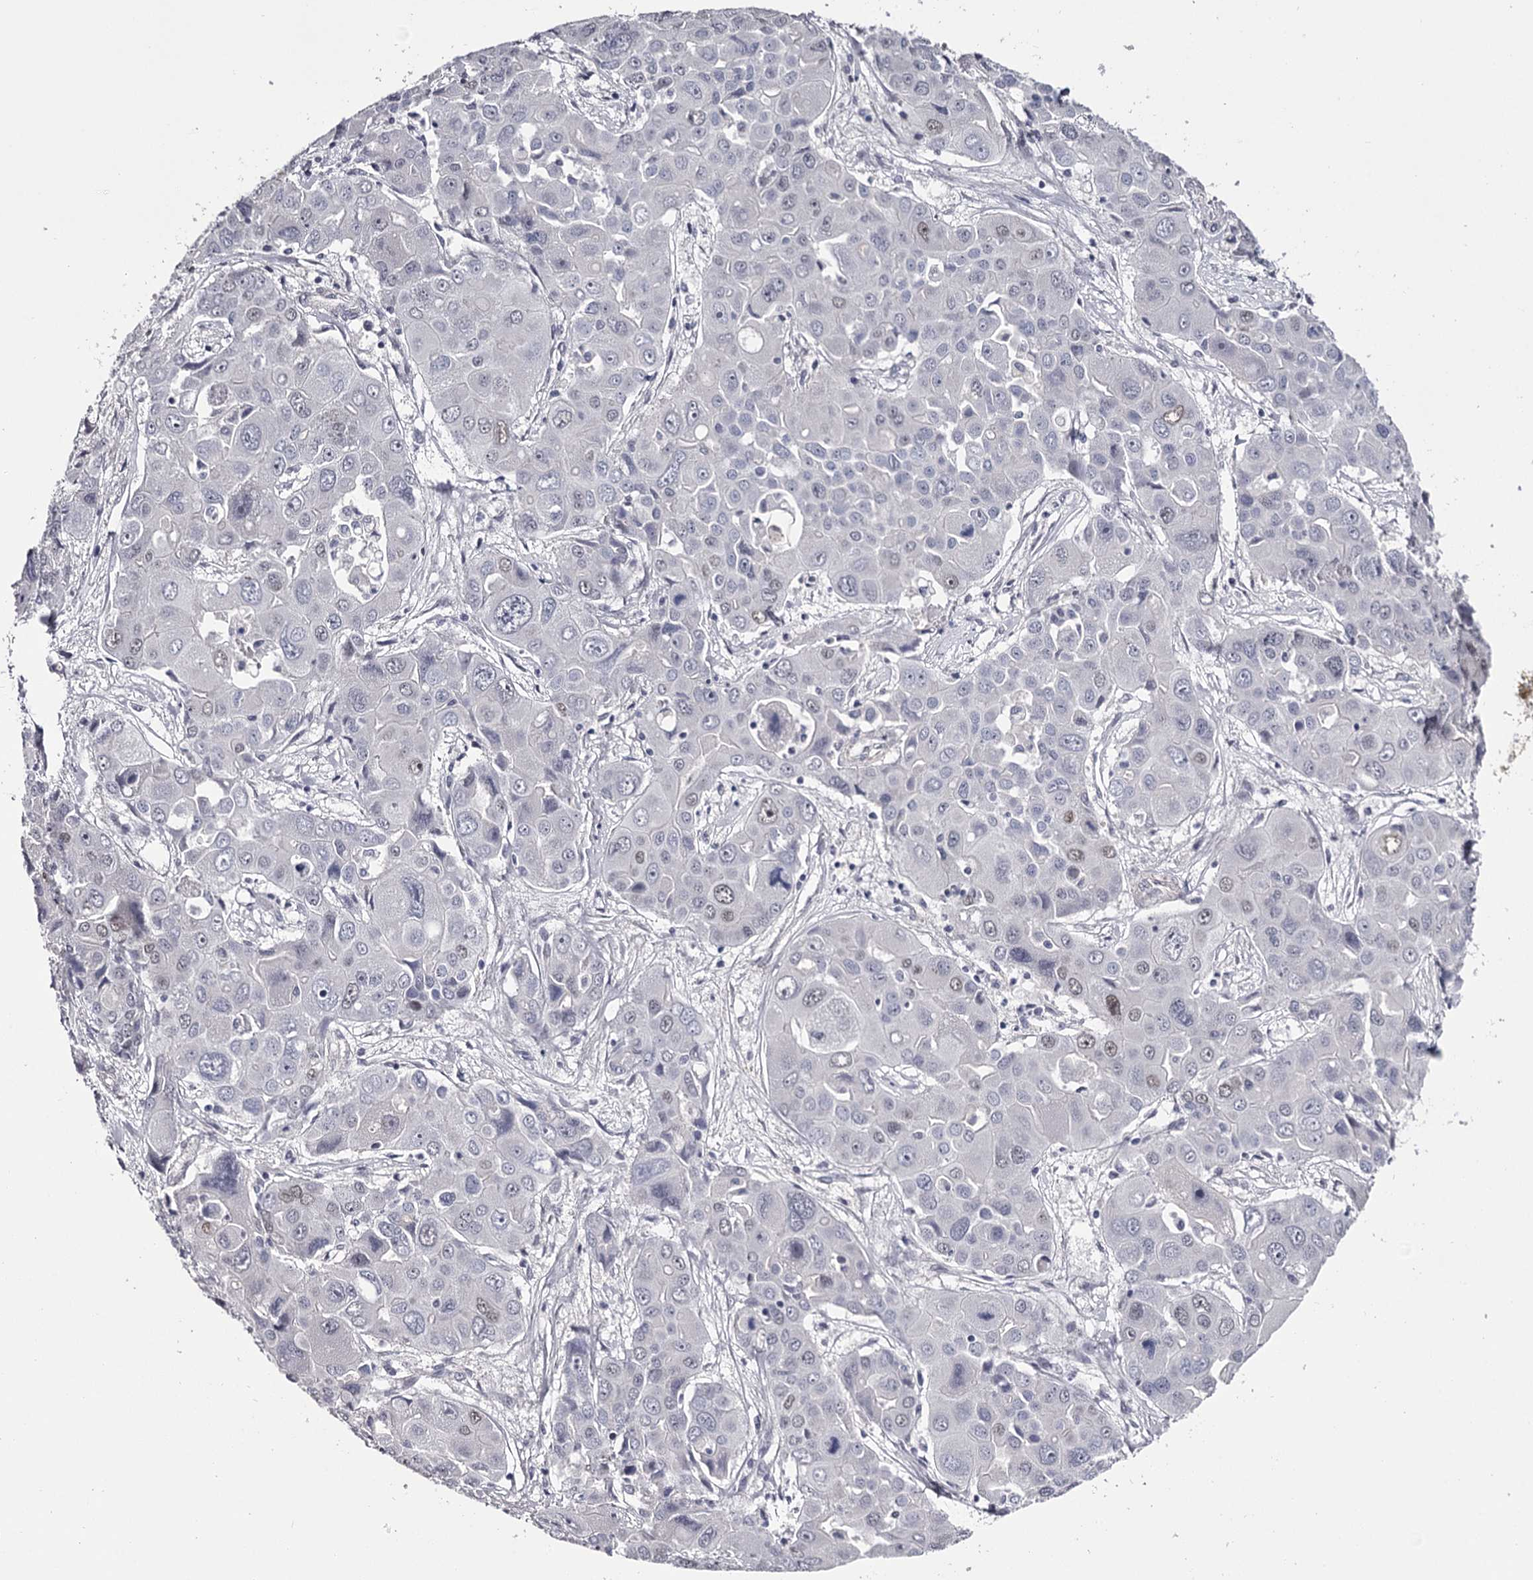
{"staining": {"intensity": "negative", "quantity": "none", "location": "none"}, "tissue": "liver cancer", "cell_type": "Tumor cells", "image_type": "cancer", "snomed": [{"axis": "morphology", "description": "Cholangiocarcinoma"}, {"axis": "topography", "description": "Liver"}], "caption": "This photomicrograph is of cholangiocarcinoma (liver) stained with immunohistochemistry to label a protein in brown with the nuclei are counter-stained blue. There is no positivity in tumor cells.", "gene": "OVOL2", "patient": {"sex": "male", "age": 67}}